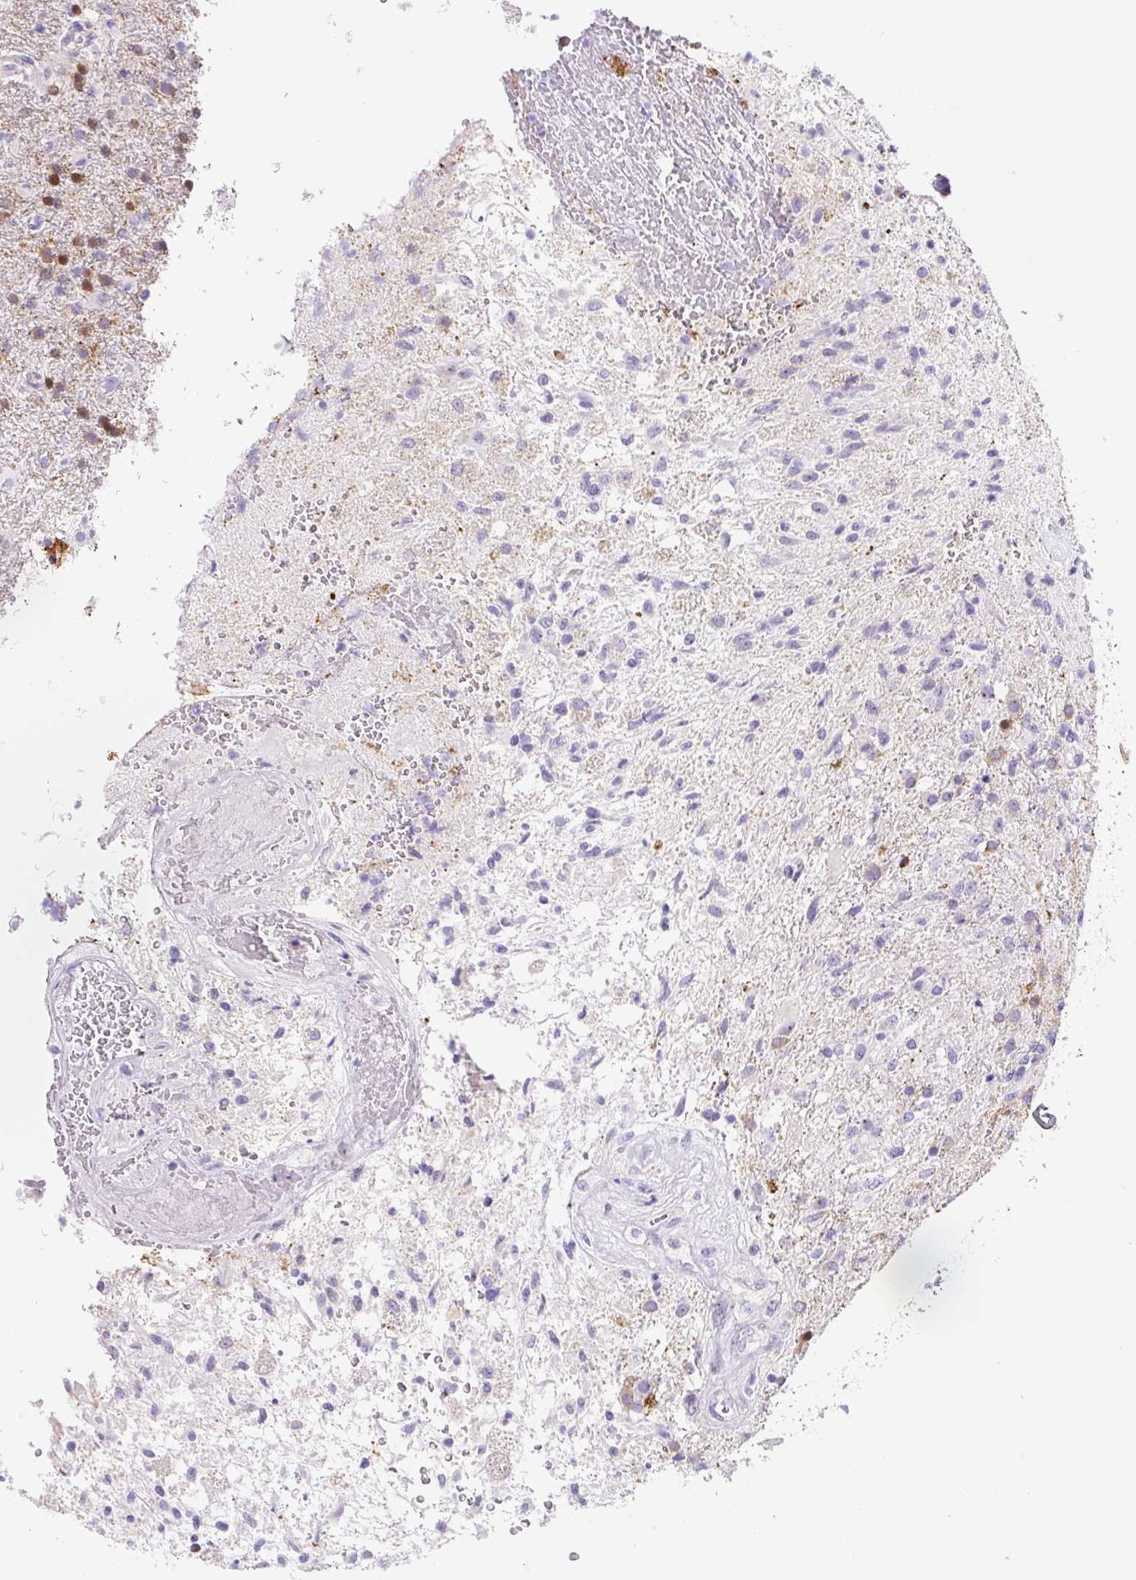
{"staining": {"intensity": "moderate", "quantity": "<25%", "location": "nuclear"}, "tissue": "glioma", "cell_type": "Tumor cells", "image_type": "cancer", "snomed": [{"axis": "morphology", "description": "Glioma, malignant, High grade"}, {"axis": "topography", "description": "Brain"}], "caption": "About <25% of tumor cells in human malignant glioma (high-grade) demonstrate moderate nuclear protein positivity as visualized by brown immunohistochemical staining.", "gene": "ASB4", "patient": {"sex": "male", "age": 56}}